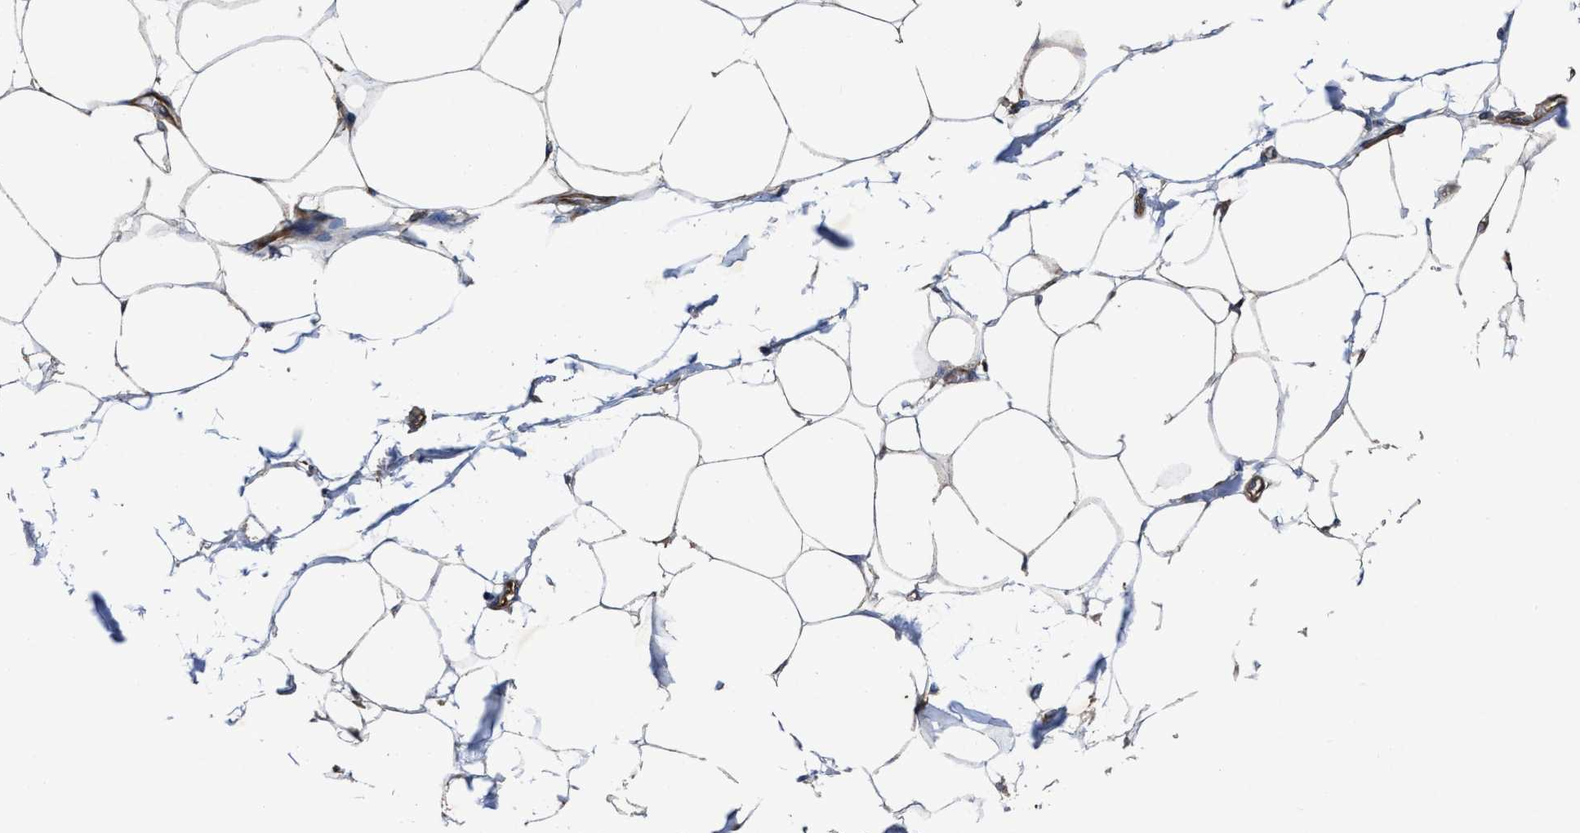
{"staining": {"intensity": "weak", "quantity": ">75%", "location": "cytoplasmic/membranous"}, "tissue": "adipose tissue", "cell_type": "Adipocytes", "image_type": "normal", "snomed": [{"axis": "morphology", "description": "Normal tissue, NOS"}, {"axis": "morphology", "description": "Adenocarcinoma, NOS"}, {"axis": "topography", "description": "Colon"}, {"axis": "topography", "description": "Peripheral nerve tissue"}], "caption": "Brown immunohistochemical staining in benign human adipose tissue reveals weak cytoplasmic/membranous expression in approximately >75% of adipocytes.", "gene": "SFXN4", "patient": {"sex": "male", "age": 14}}